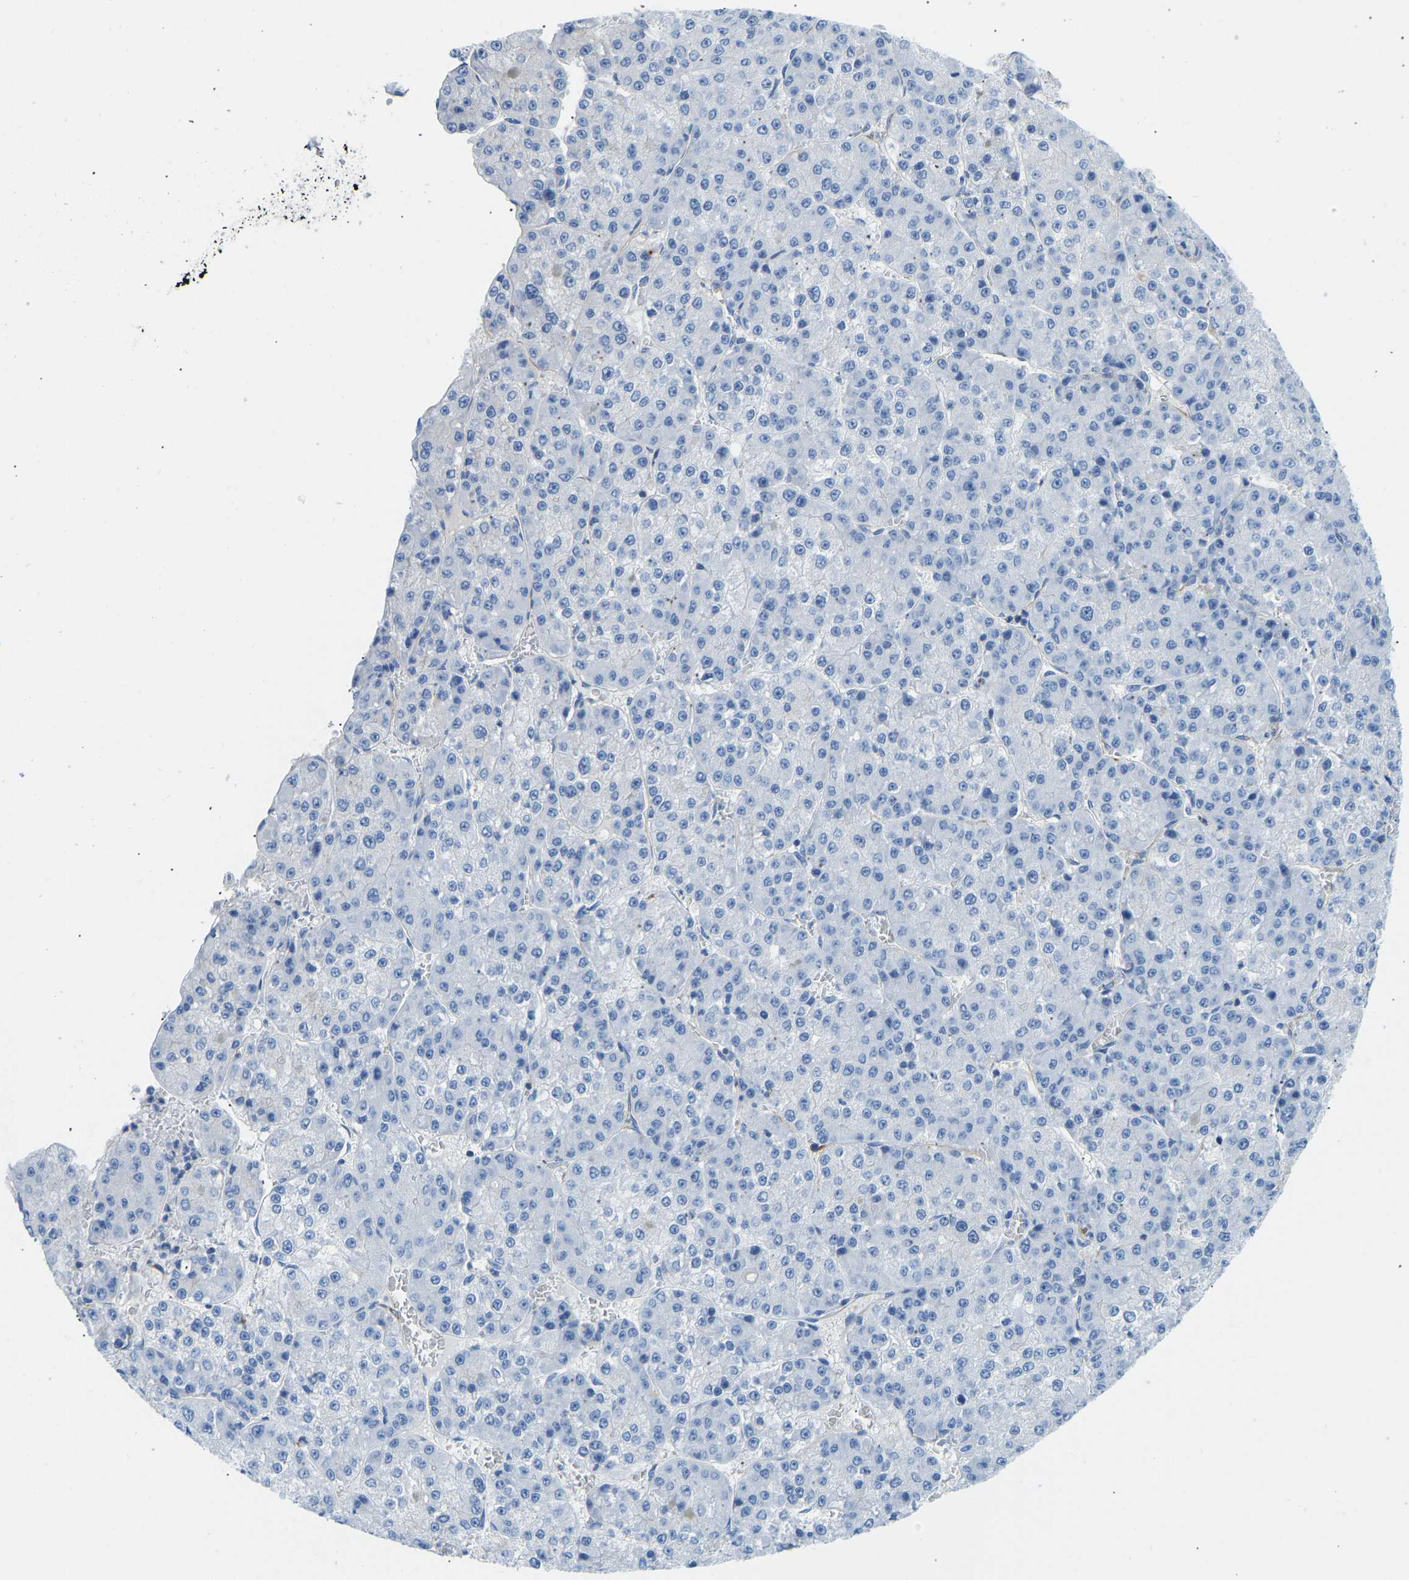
{"staining": {"intensity": "negative", "quantity": "none", "location": "none"}, "tissue": "liver cancer", "cell_type": "Tumor cells", "image_type": "cancer", "snomed": [{"axis": "morphology", "description": "Carcinoma, Hepatocellular, NOS"}, {"axis": "topography", "description": "Liver"}], "caption": "Tumor cells show no significant positivity in liver hepatocellular carcinoma.", "gene": "COL15A1", "patient": {"sex": "female", "age": 73}}